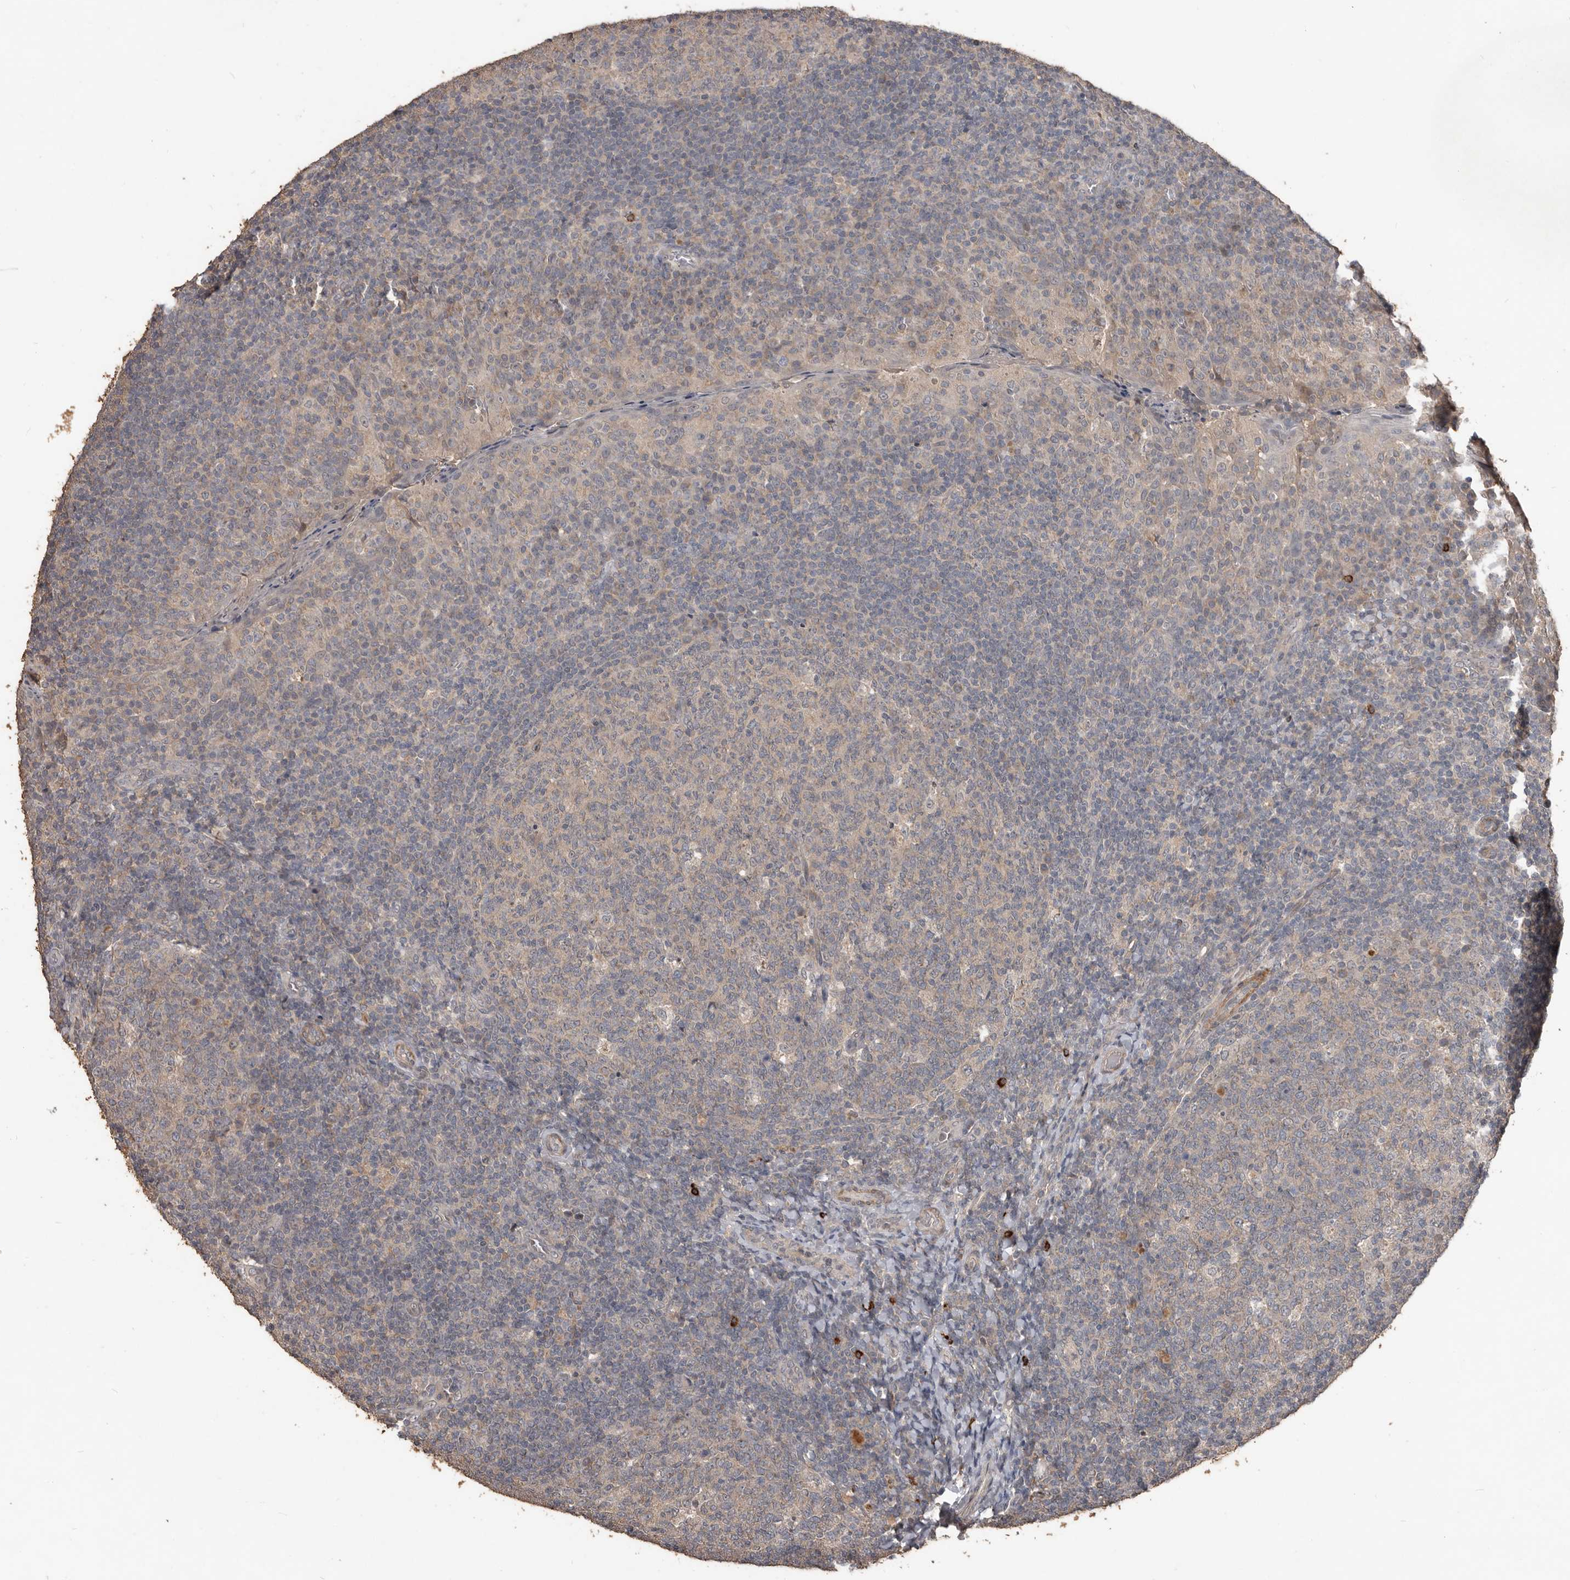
{"staining": {"intensity": "weak", "quantity": "25%-75%", "location": "cytoplasmic/membranous"}, "tissue": "tonsil", "cell_type": "Germinal center cells", "image_type": "normal", "snomed": [{"axis": "morphology", "description": "Normal tissue, NOS"}, {"axis": "topography", "description": "Tonsil"}], "caption": "Protein staining displays weak cytoplasmic/membranous expression in about 25%-75% of germinal center cells in normal tonsil. (Stains: DAB (3,3'-diaminobenzidine) in brown, nuclei in blue, Microscopy: brightfield microscopy at high magnification).", "gene": "BAMBI", "patient": {"sex": "female", "age": 19}}